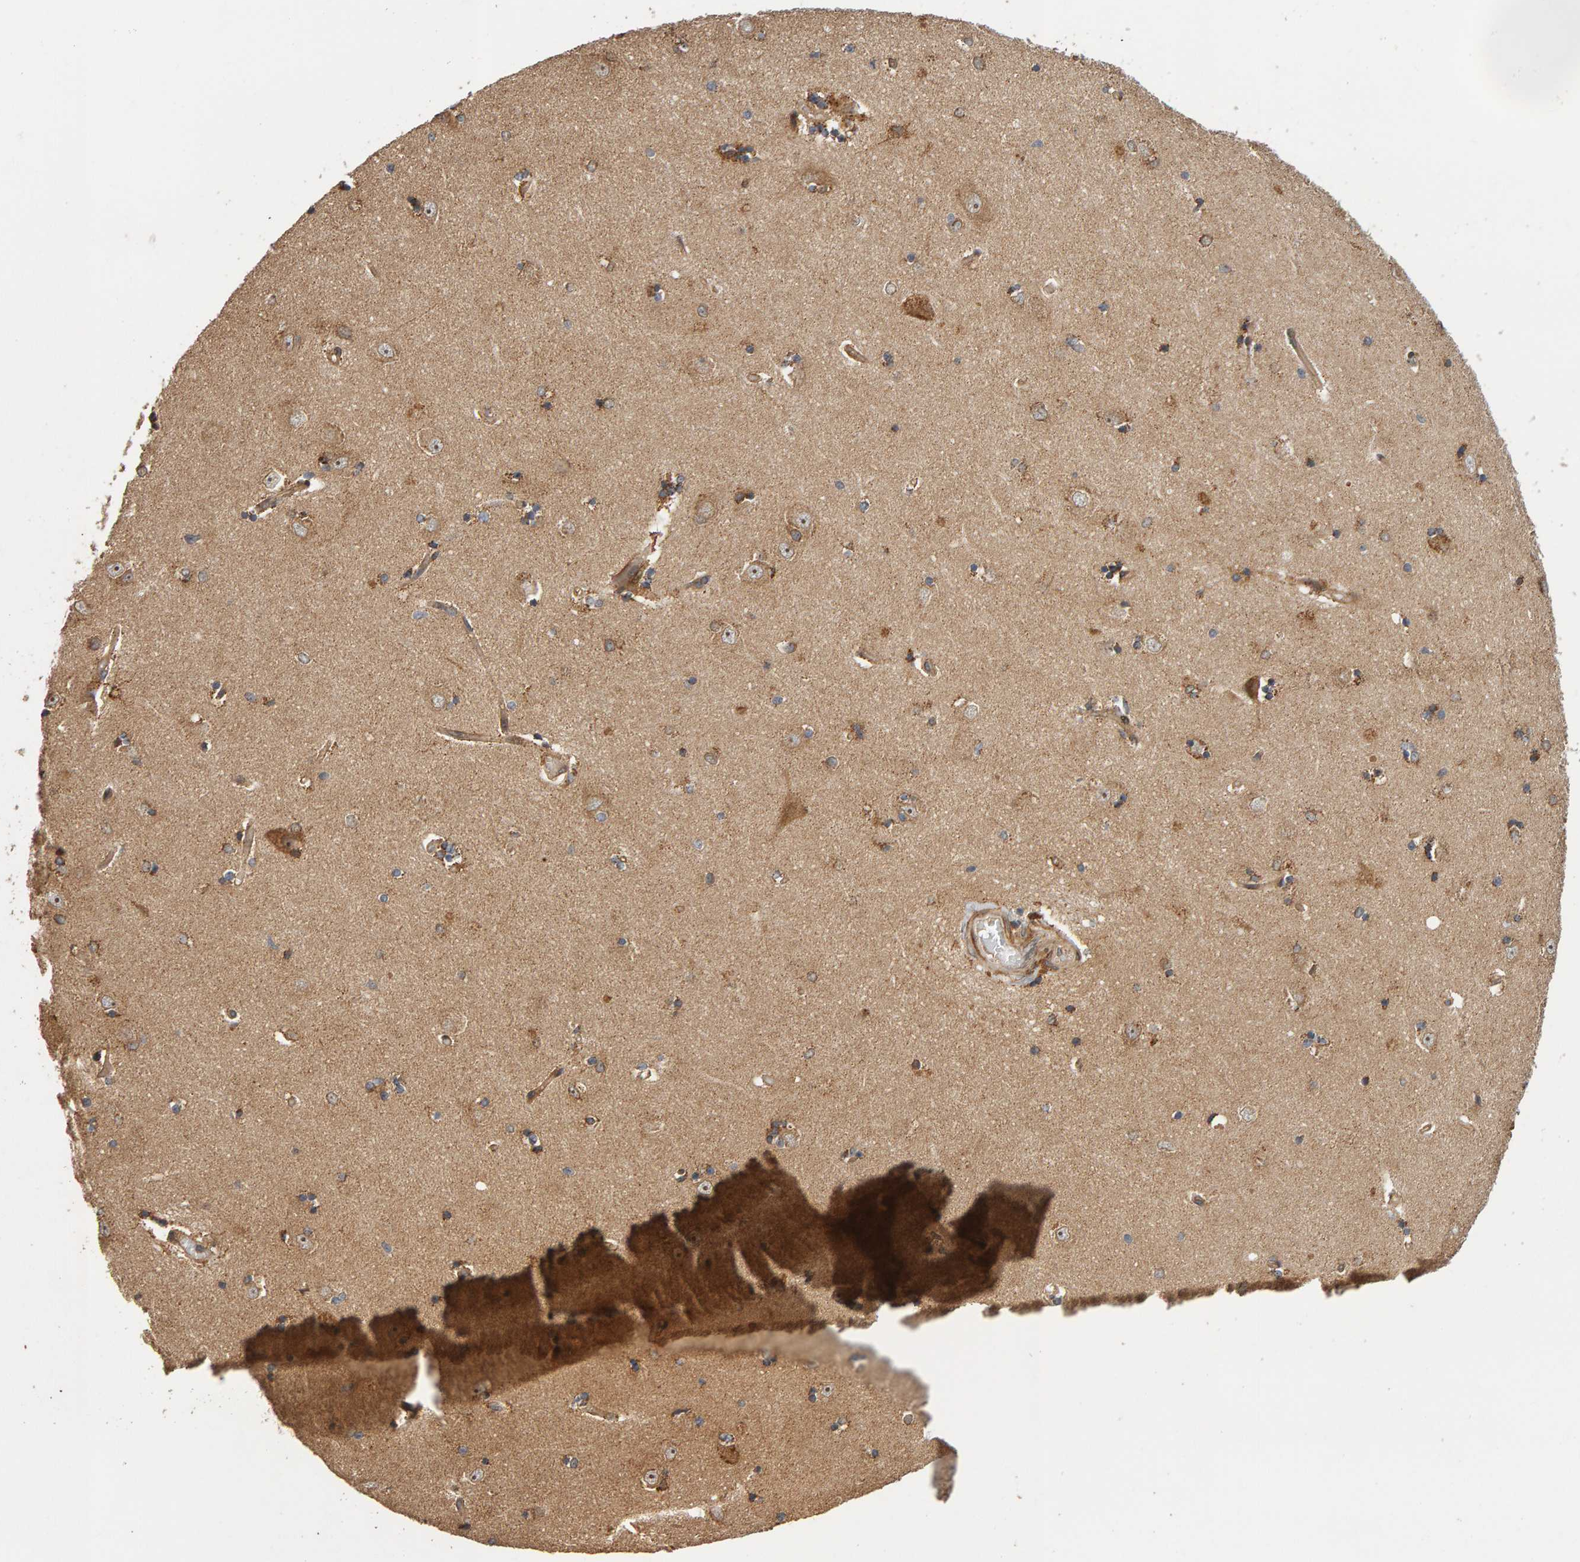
{"staining": {"intensity": "moderate", "quantity": ">75%", "location": "cytoplasmic/membranous,nuclear"}, "tissue": "hippocampus", "cell_type": "Glial cells", "image_type": "normal", "snomed": [{"axis": "morphology", "description": "Normal tissue, NOS"}, {"axis": "topography", "description": "Hippocampus"}], "caption": "Immunohistochemical staining of normal human hippocampus demonstrates medium levels of moderate cytoplasmic/membranous,nuclear staining in about >75% of glial cells. (brown staining indicates protein expression, while blue staining denotes nuclei).", "gene": "ZFAND1", "patient": {"sex": "male", "age": 45}}